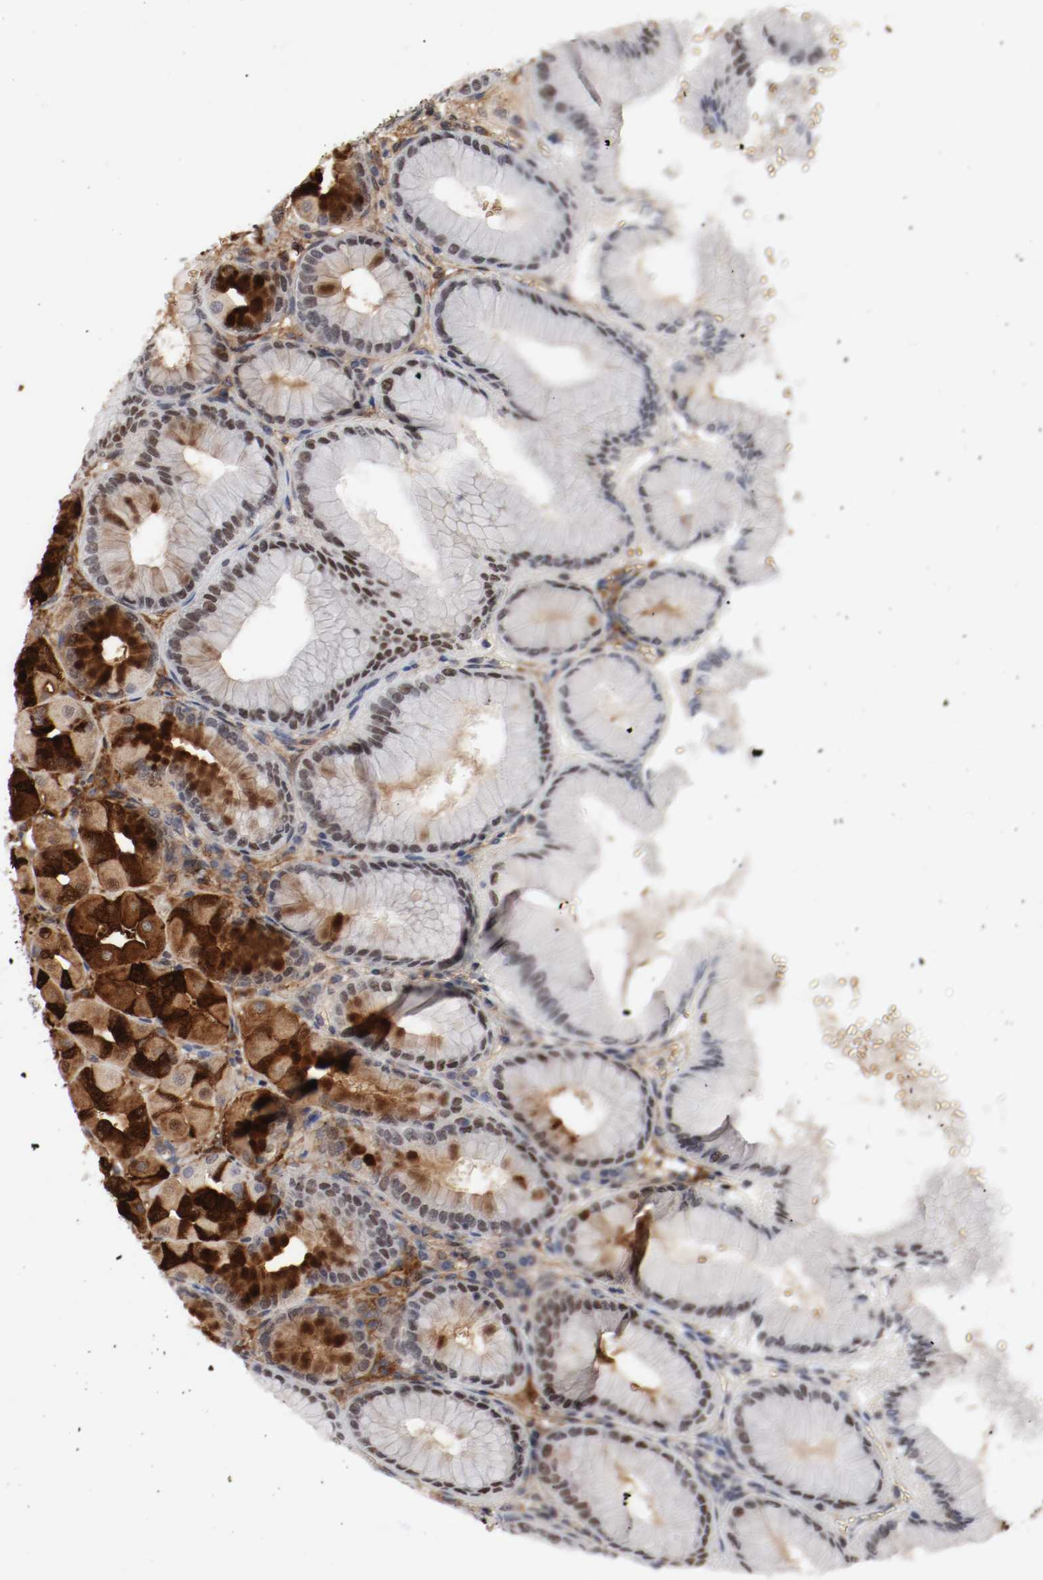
{"staining": {"intensity": "strong", "quantity": "25%-75%", "location": "cytoplasmic/membranous,nuclear"}, "tissue": "stomach", "cell_type": "Glandular cells", "image_type": "normal", "snomed": [{"axis": "morphology", "description": "Normal tissue, NOS"}, {"axis": "topography", "description": "Stomach, upper"}], "caption": "An image showing strong cytoplasmic/membranous,nuclear staining in approximately 25%-75% of glandular cells in normal stomach, as visualized by brown immunohistochemical staining.", "gene": "JUND", "patient": {"sex": "female", "age": 56}}